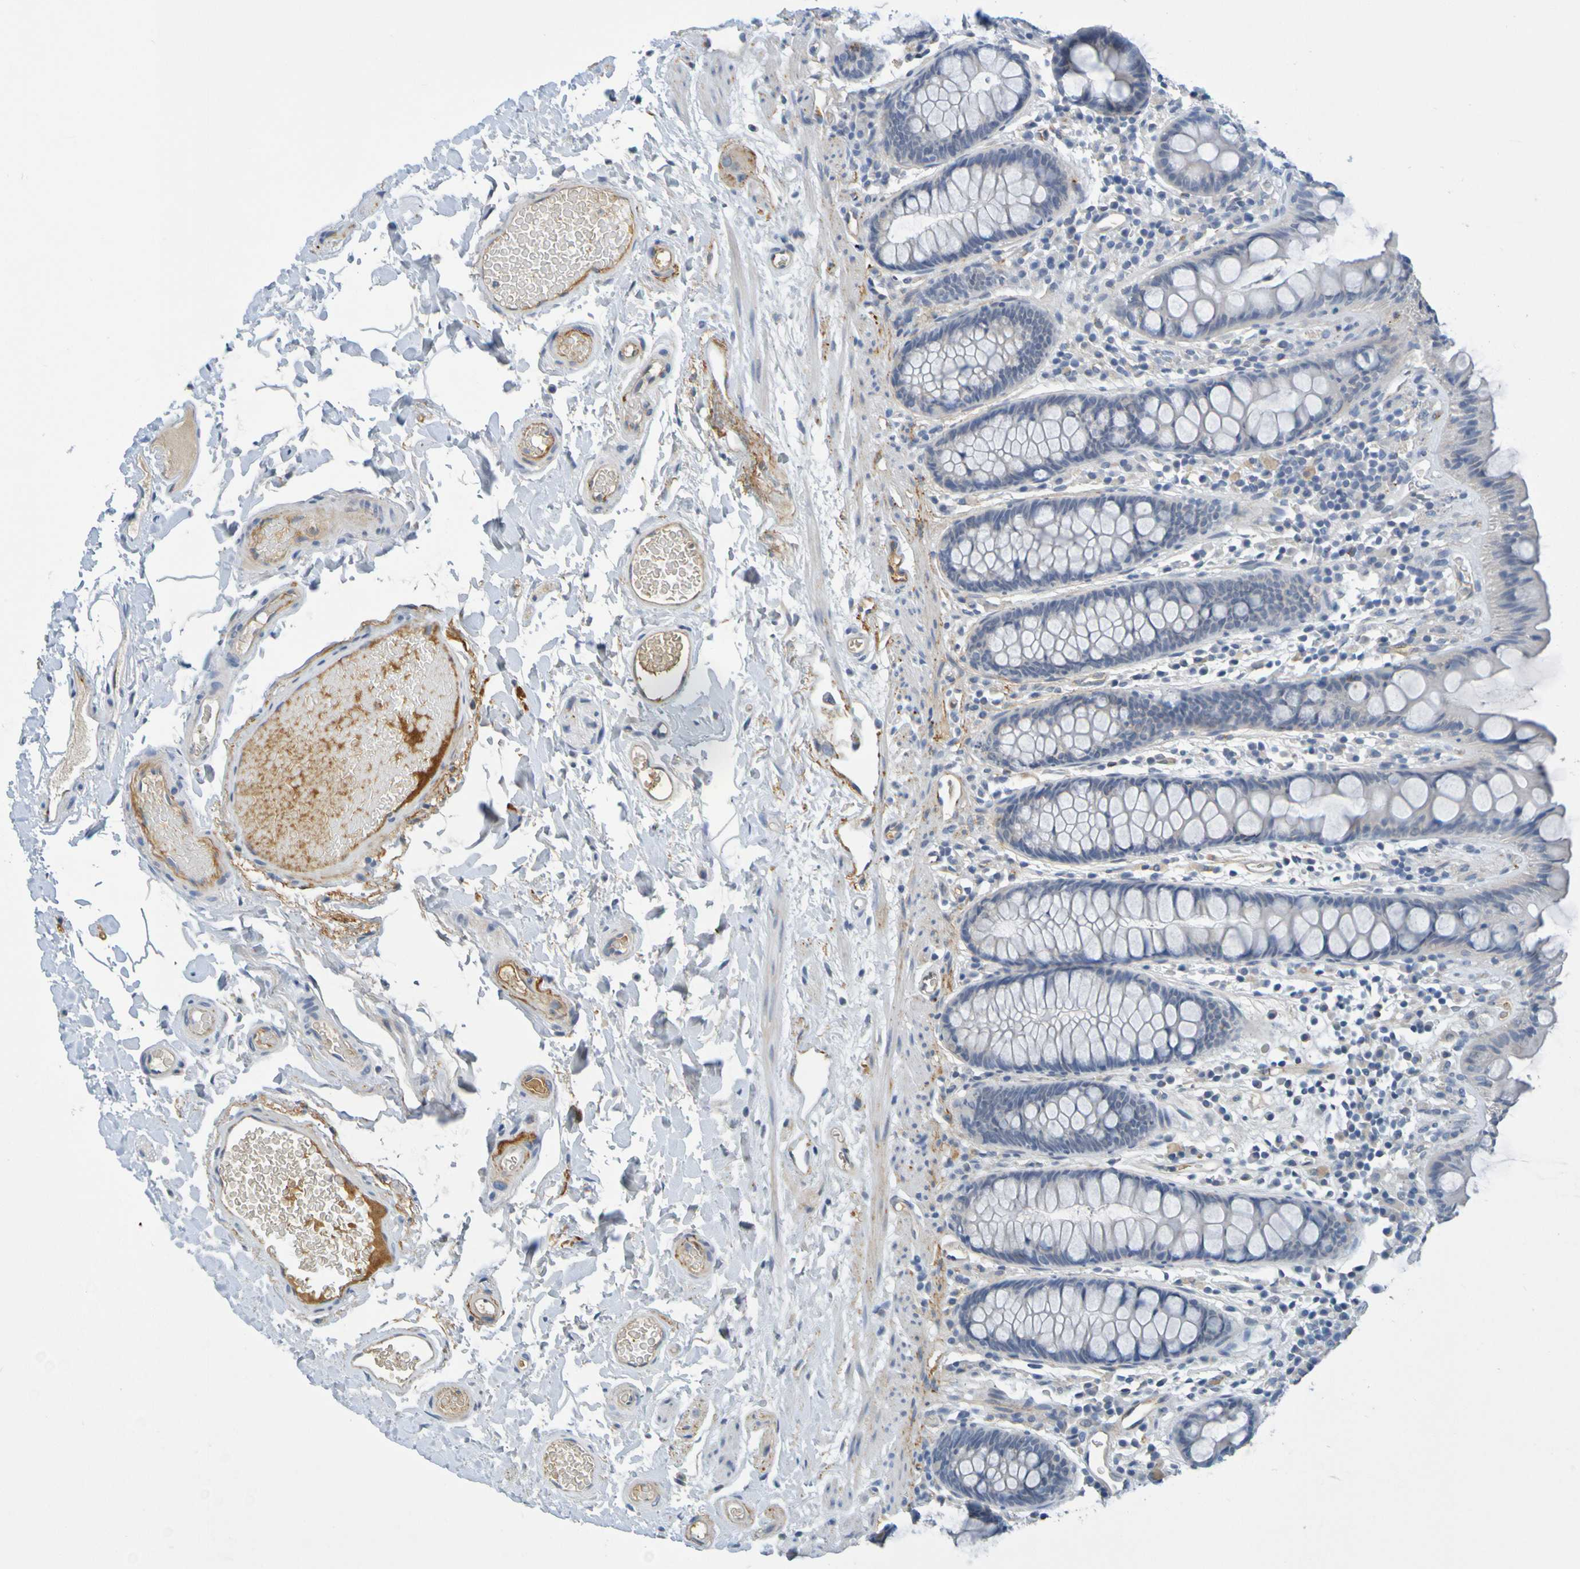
{"staining": {"intensity": "weak", "quantity": ">75%", "location": "cytoplasmic/membranous"}, "tissue": "colon", "cell_type": "Endothelial cells", "image_type": "normal", "snomed": [{"axis": "morphology", "description": "Normal tissue, NOS"}, {"axis": "topography", "description": "Colon"}], "caption": "Protein staining displays weak cytoplasmic/membranous staining in about >75% of endothelial cells in unremarkable colon.", "gene": "IL10", "patient": {"sex": "female", "age": 80}}